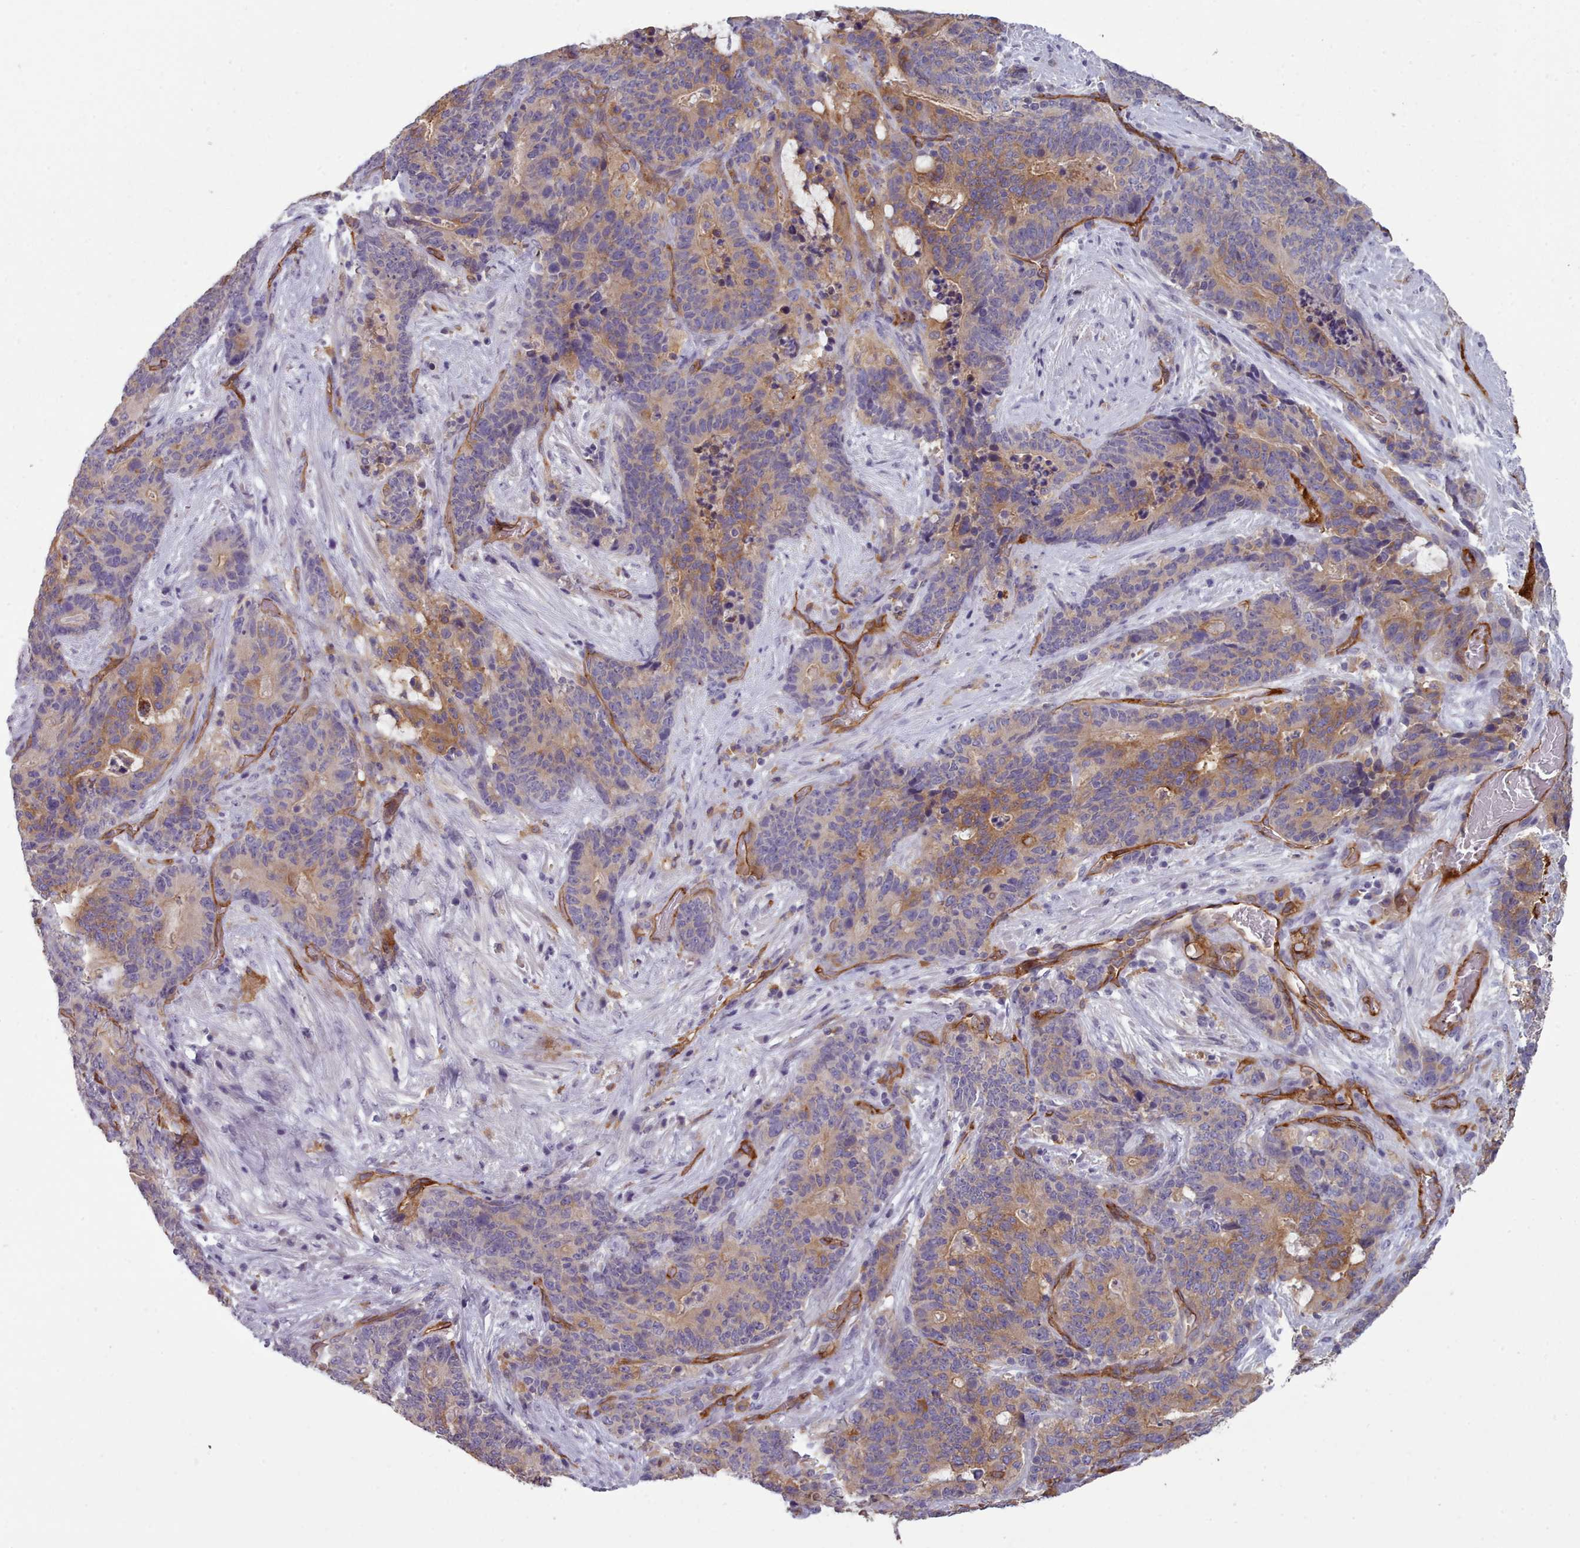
{"staining": {"intensity": "moderate", "quantity": ">75%", "location": "cytoplasmic/membranous"}, "tissue": "stomach cancer", "cell_type": "Tumor cells", "image_type": "cancer", "snomed": [{"axis": "morphology", "description": "Normal tissue, NOS"}, {"axis": "morphology", "description": "Adenocarcinoma, NOS"}, {"axis": "topography", "description": "Stomach"}], "caption": "The immunohistochemical stain labels moderate cytoplasmic/membranous expression in tumor cells of stomach cancer (adenocarcinoma) tissue.", "gene": "CD300LF", "patient": {"sex": "female", "age": 64}}